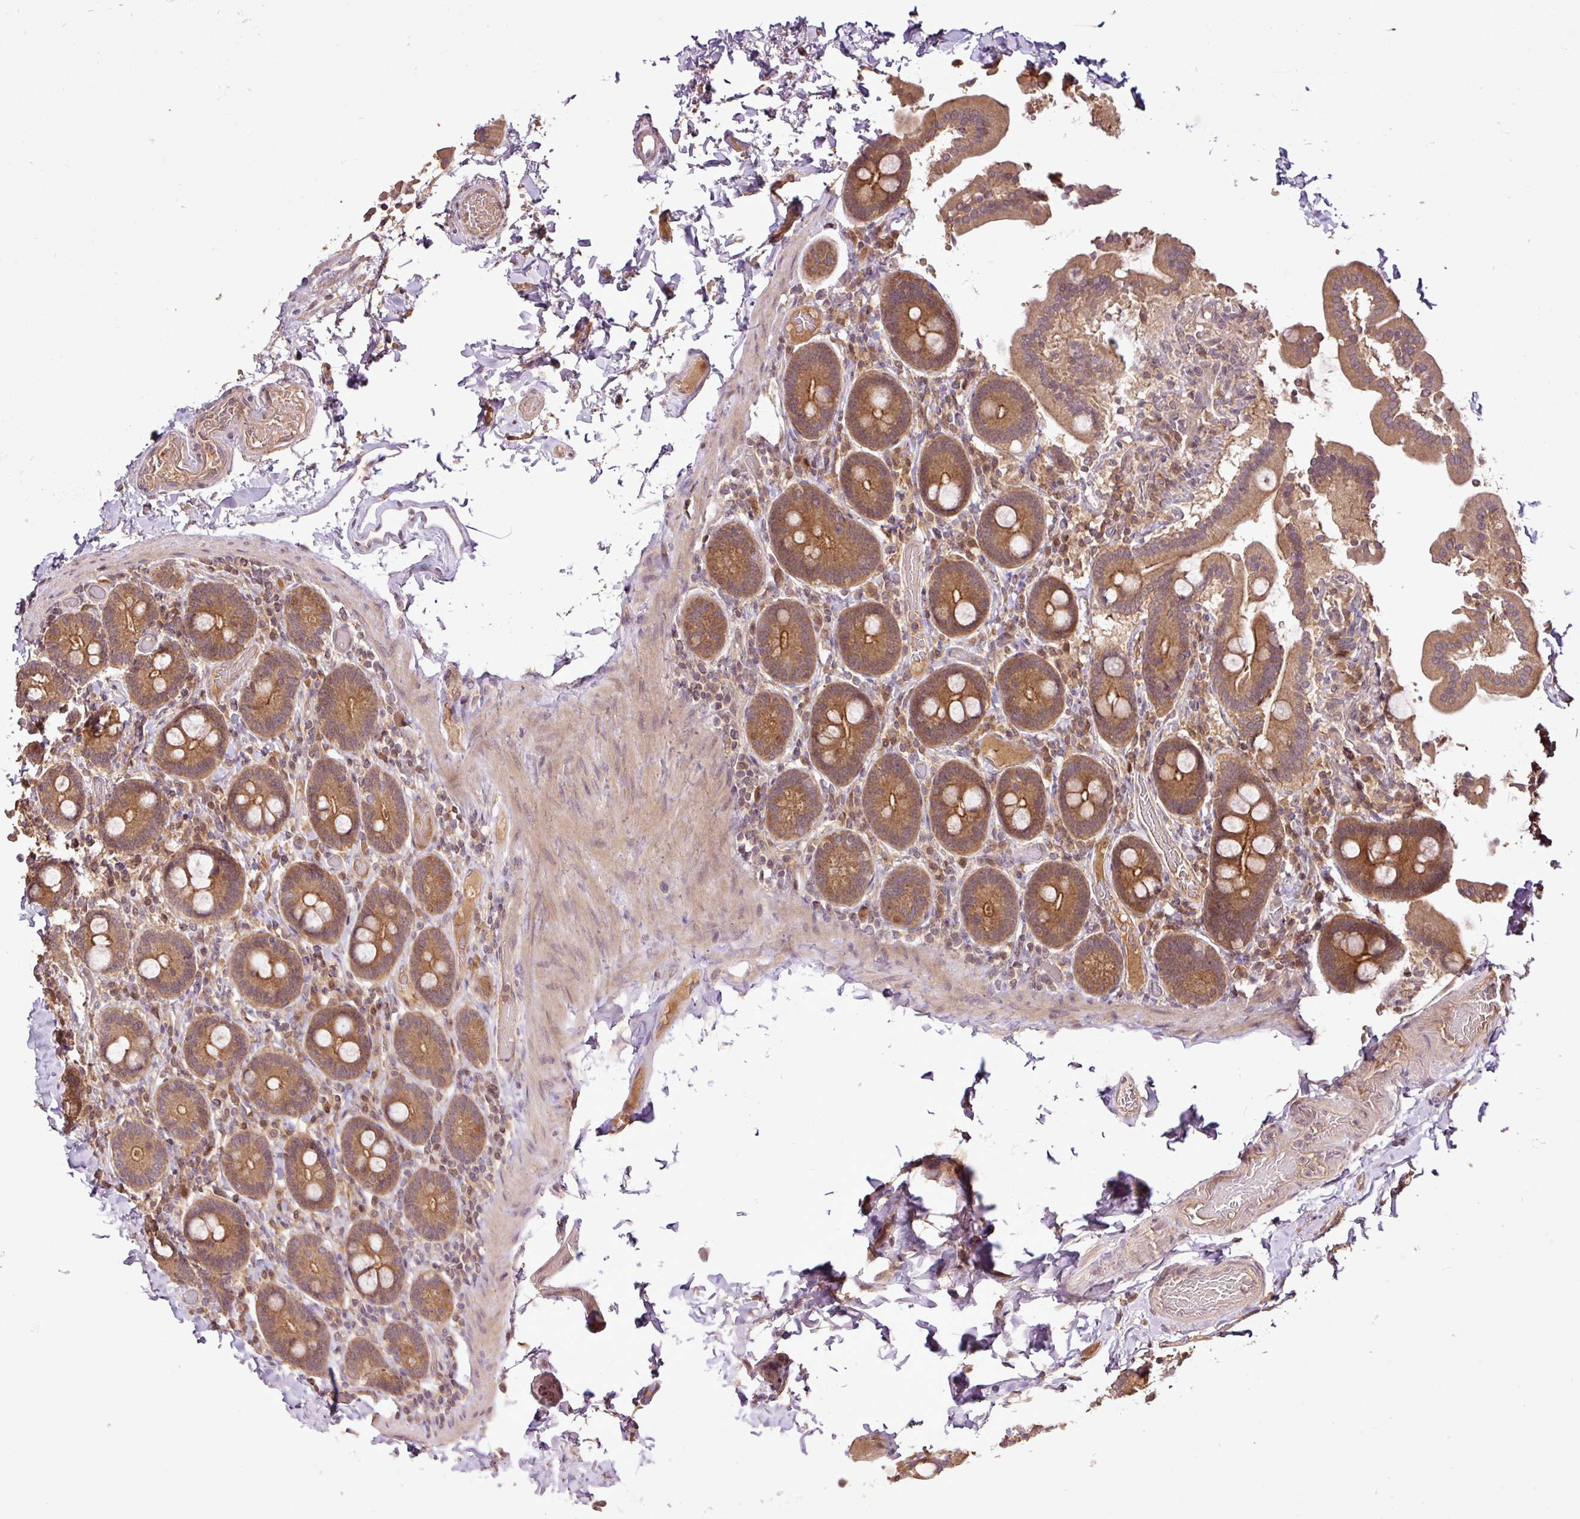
{"staining": {"intensity": "moderate", "quantity": ">75%", "location": "cytoplasmic/membranous"}, "tissue": "duodenum", "cell_type": "Glandular cells", "image_type": "normal", "snomed": [{"axis": "morphology", "description": "Normal tissue, NOS"}, {"axis": "topography", "description": "Duodenum"}], "caption": "Duodenum stained with DAB immunohistochemistry reveals medium levels of moderate cytoplasmic/membranous expression in about >75% of glandular cells.", "gene": "FAIM", "patient": {"sex": "male", "age": 55}}